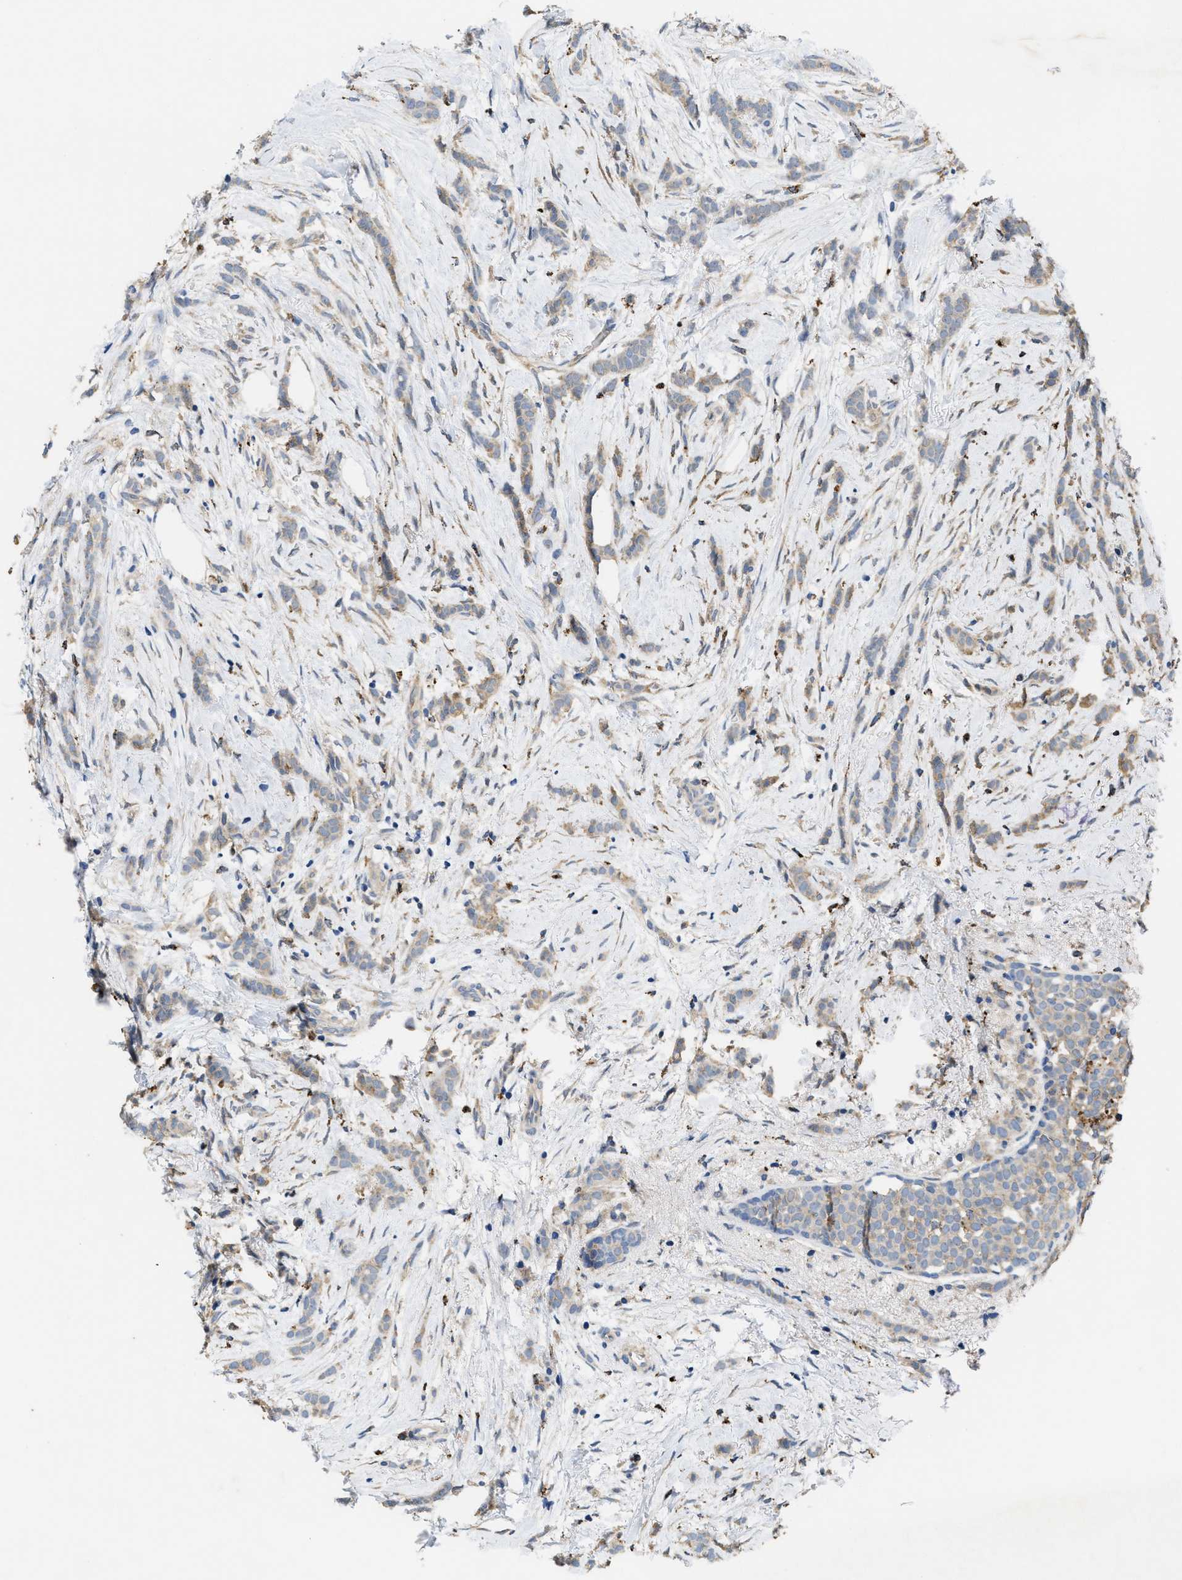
{"staining": {"intensity": "weak", "quantity": ">75%", "location": "cytoplasmic/membranous"}, "tissue": "breast cancer", "cell_type": "Tumor cells", "image_type": "cancer", "snomed": [{"axis": "morphology", "description": "Lobular carcinoma, in situ"}, {"axis": "morphology", "description": "Lobular carcinoma"}, {"axis": "topography", "description": "Breast"}], "caption": "Immunohistochemistry (IHC) (DAB (3,3'-diaminobenzidine)) staining of breast lobular carcinoma displays weak cytoplasmic/membranous protein expression in about >75% of tumor cells. Using DAB (3,3'-diaminobenzidine) (brown) and hematoxylin (blue) stains, captured at high magnification using brightfield microscopy.", "gene": "BMPR2", "patient": {"sex": "female", "age": 41}}